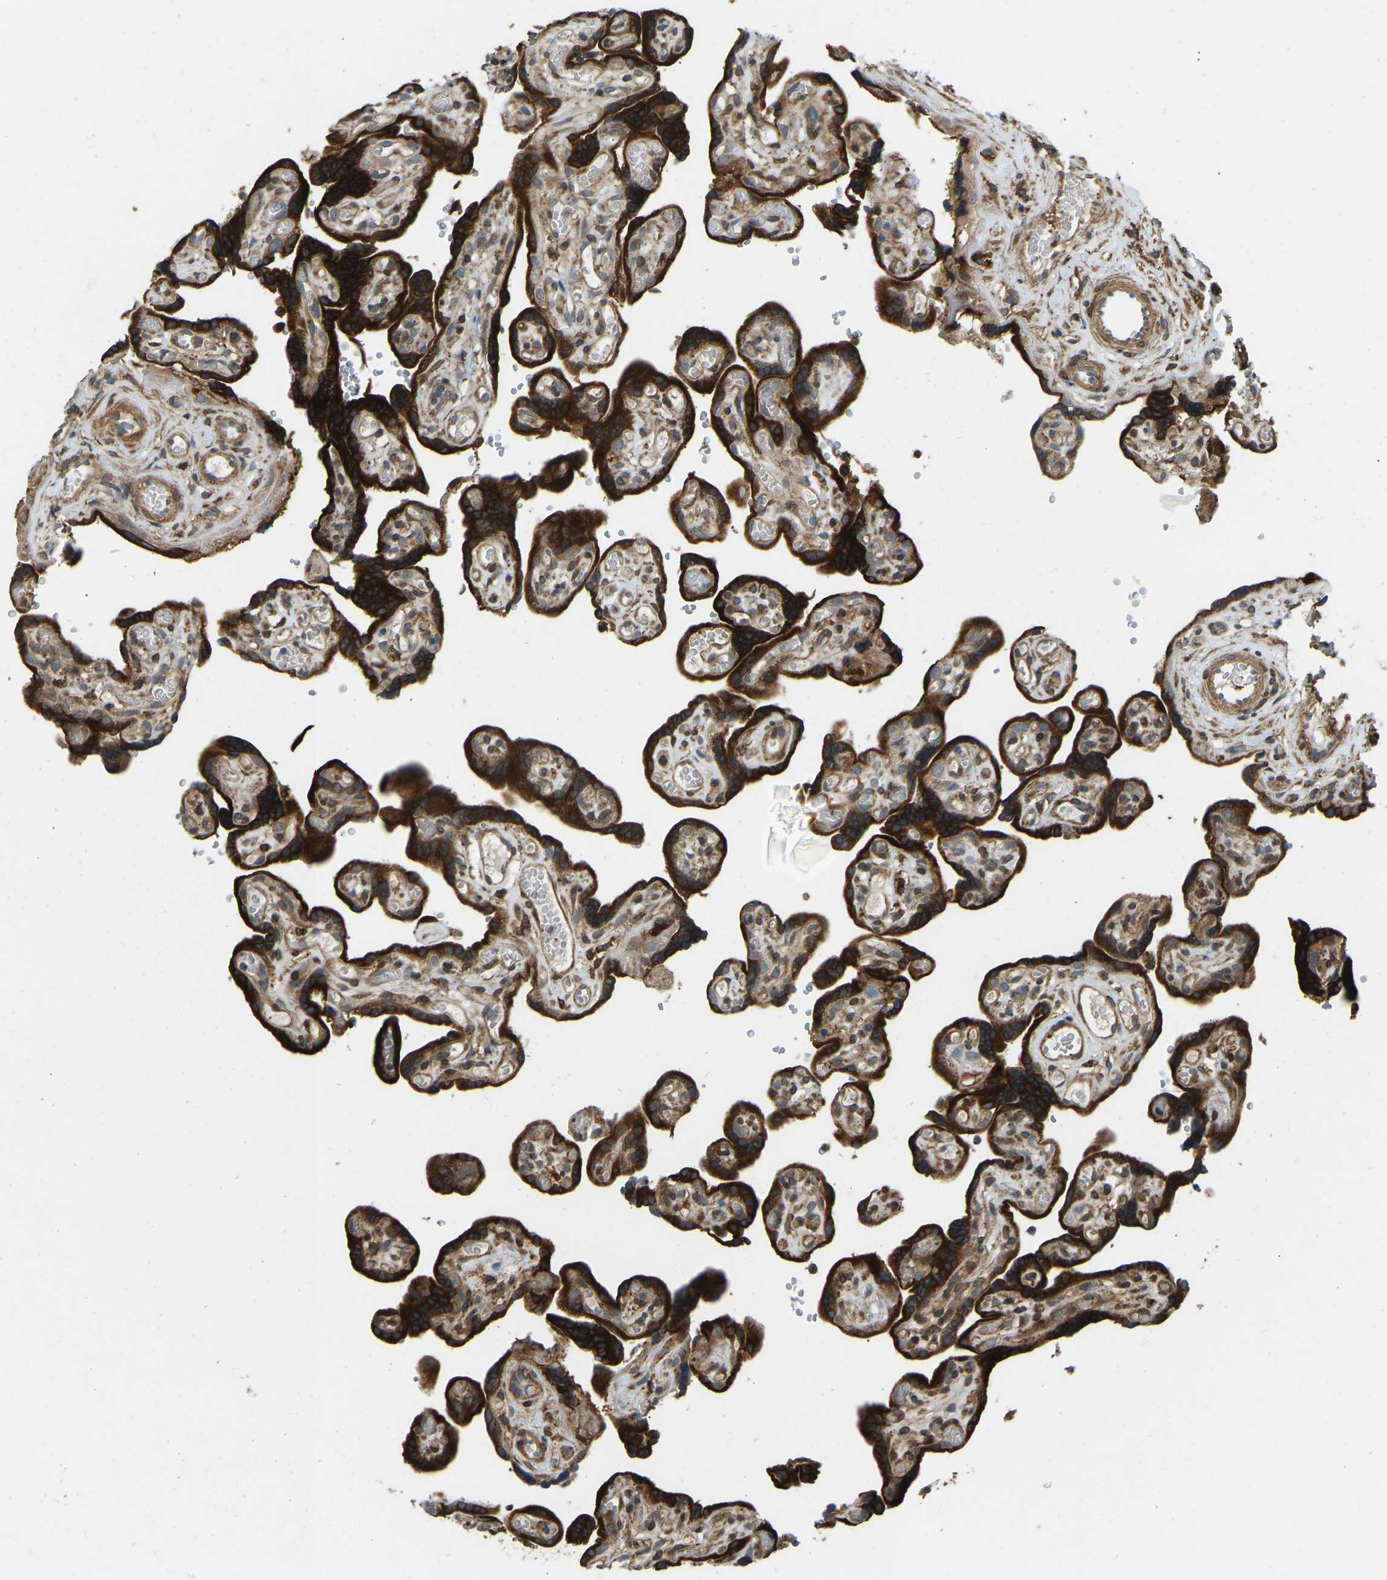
{"staining": {"intensity": "strong", "quantity": ">75%", "location": "cytoplasmic/membranous"}, "tissue": "placenta", "cell_type": "Decidual cells", "image_type": "normal", "snomed": [{"axis": "morphology", "description": "Normal tissue, NOS"}, {"axis": "topography", "description": "Placenta"}], "caption": "Strong cytoplasmic/membranous expression is appreciated in about >75% of decidual cells in benign placenta. (DAB IHC, brown staining for protein, blue staining for nuclei).", "gene": "OS9", "patient": {"sex": "female", "age": 30}}